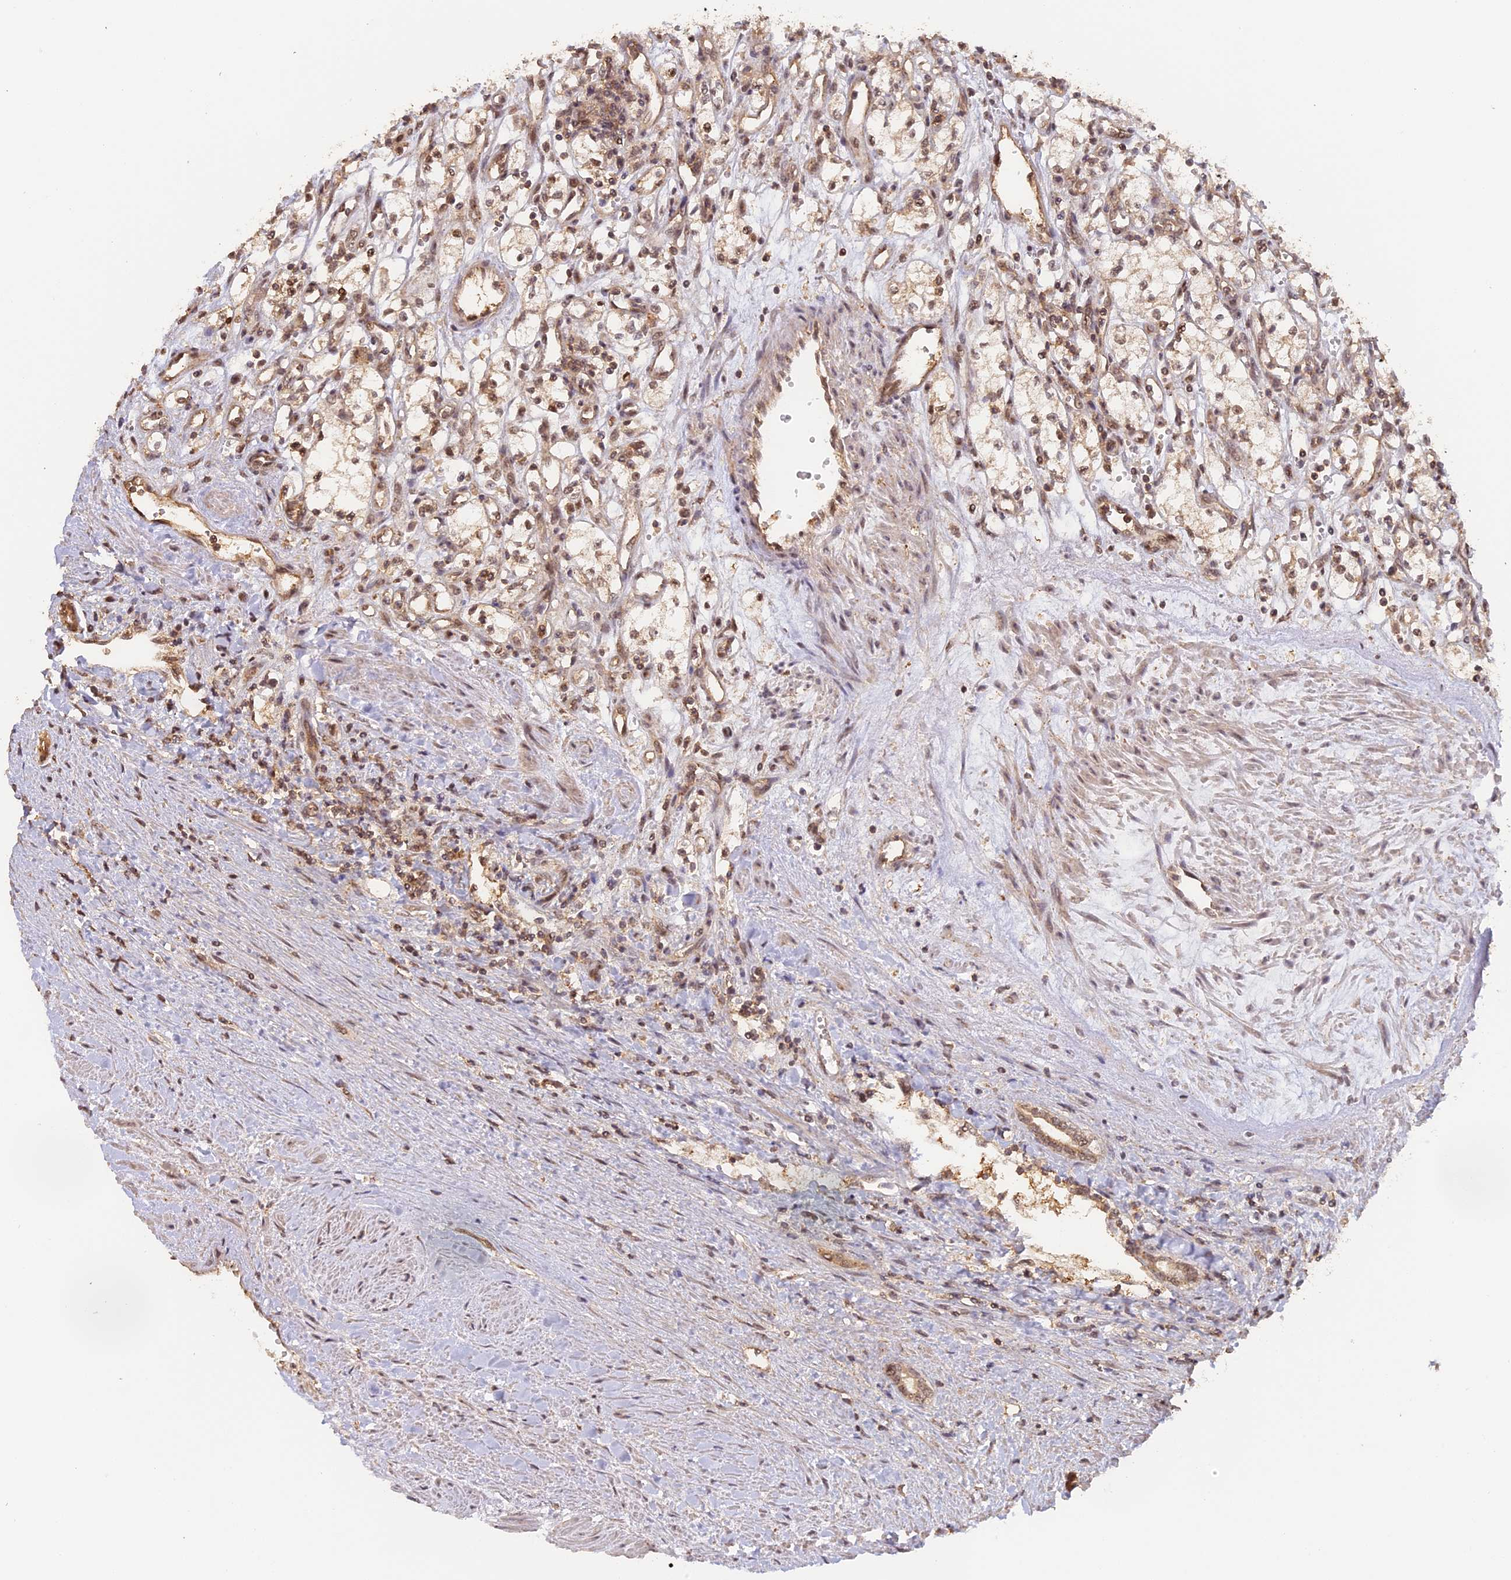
{"staining": {"intensity": "moderate", "quantity": ">75%", "location": "cytoplasmic/membranous"}, "tissue": "renal cancer", "cell_type": "Tumor cells", "image_type": "cancer", "snomed": [{"axis": "morphology", "description": "Adenocarcinoma, NOS"}, {"axis": "topography", "description": "Kidney"}], "caption": "Immunohistochemical staining of adenocarcinoma (renal) reveals medium levels of moderate cytoplasmic/membranous protein expression in about >75% of tumor cells.", "gene": "MYBL2", "patient": {"sex": "male", "age": 59}}